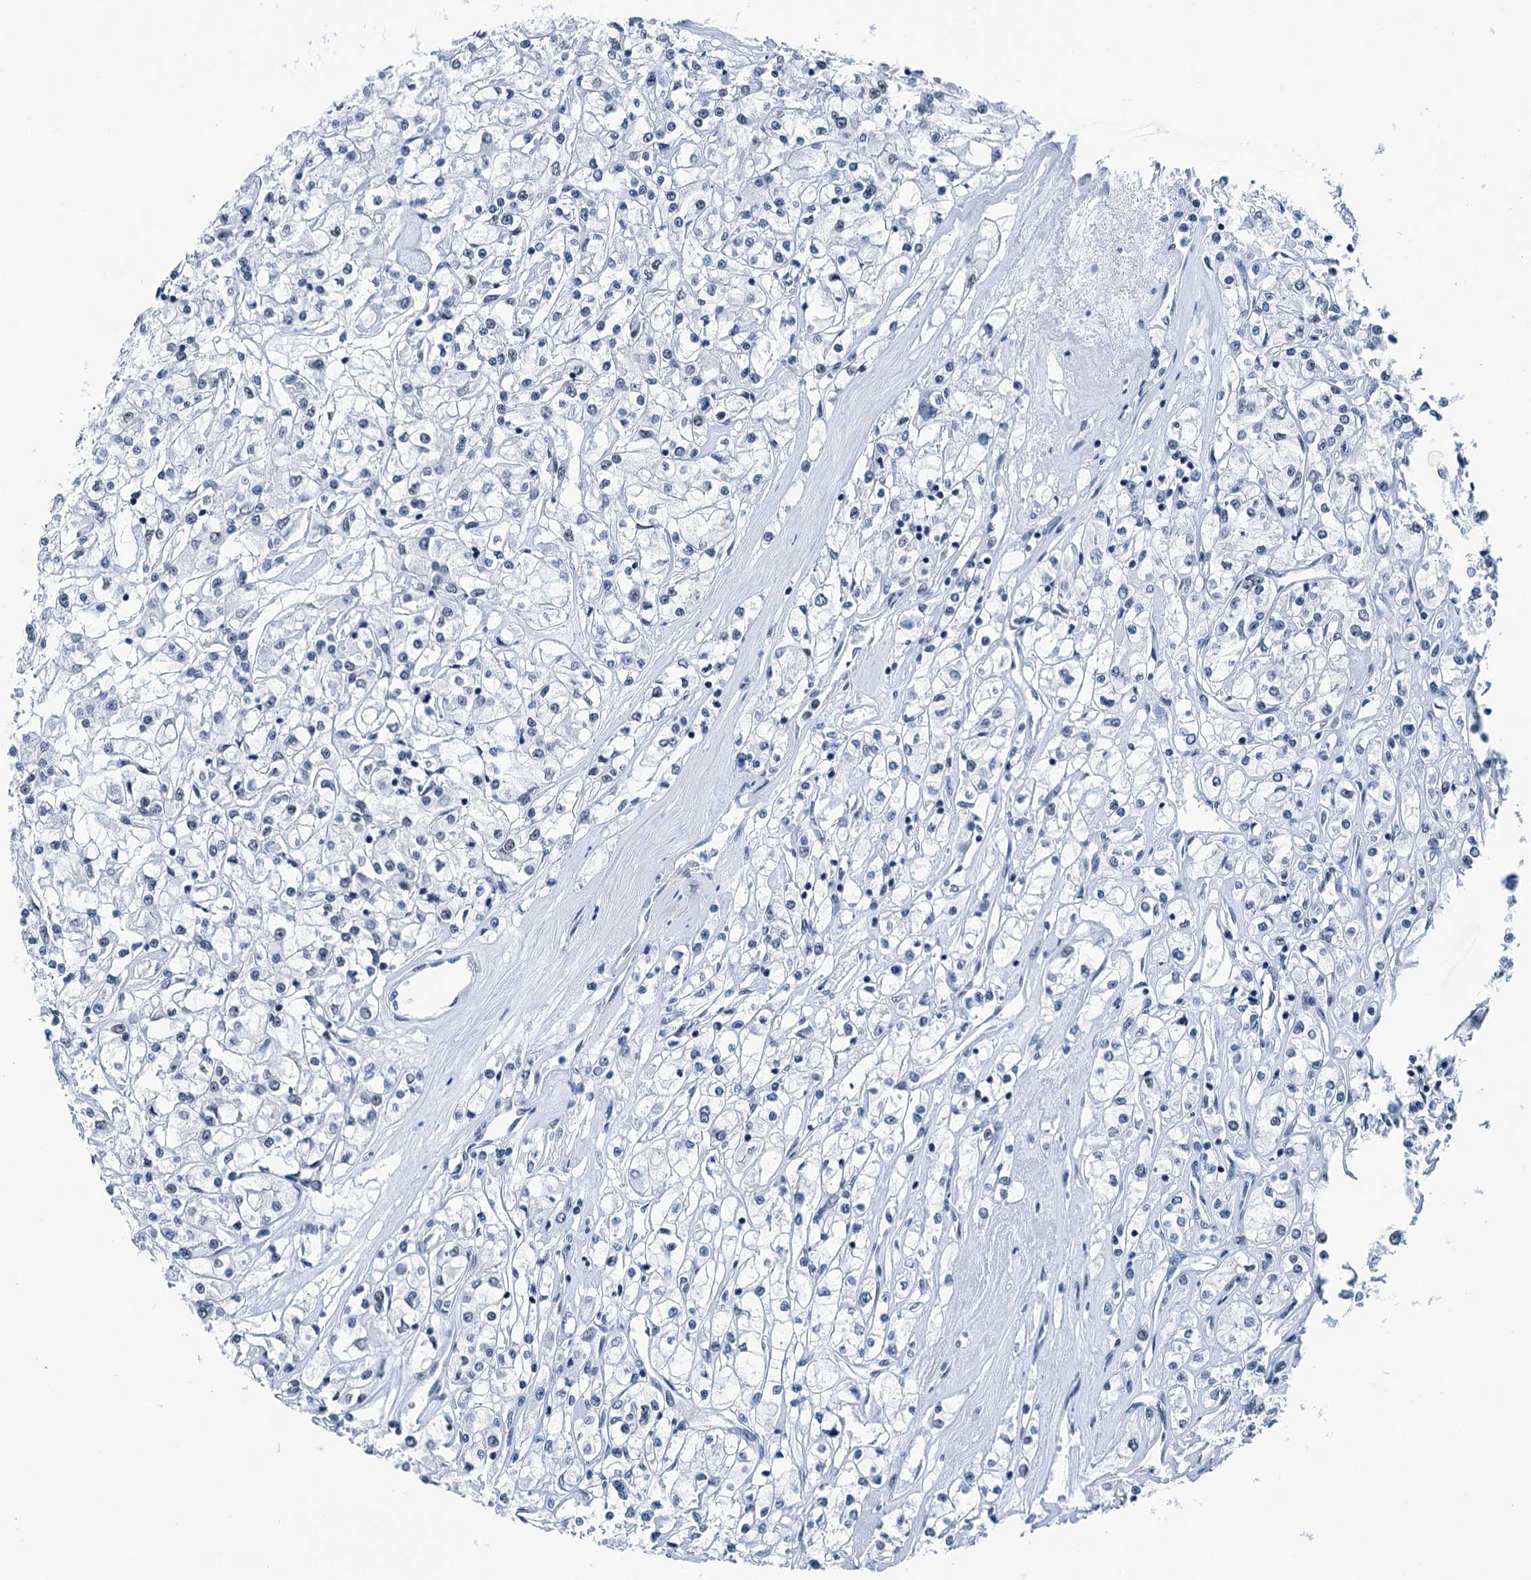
{"staining": {"intensity": "negative", "quantity": "none", "location": "none"}, "tissue": "renal cancer", "cell_type": "Tumor cells", "image_type": "cancer", "snomed": [{"axis": "morphology", "description": "Adenocarcinoma, NOS"}, {"axis": "topography", "description": "Kidney"}], "caption": "Tumor cells are negative for protein expression in human renal adenocarcinoma.", "gene": "TRPT1", "patient": {"sex": "female", "age": 59}}